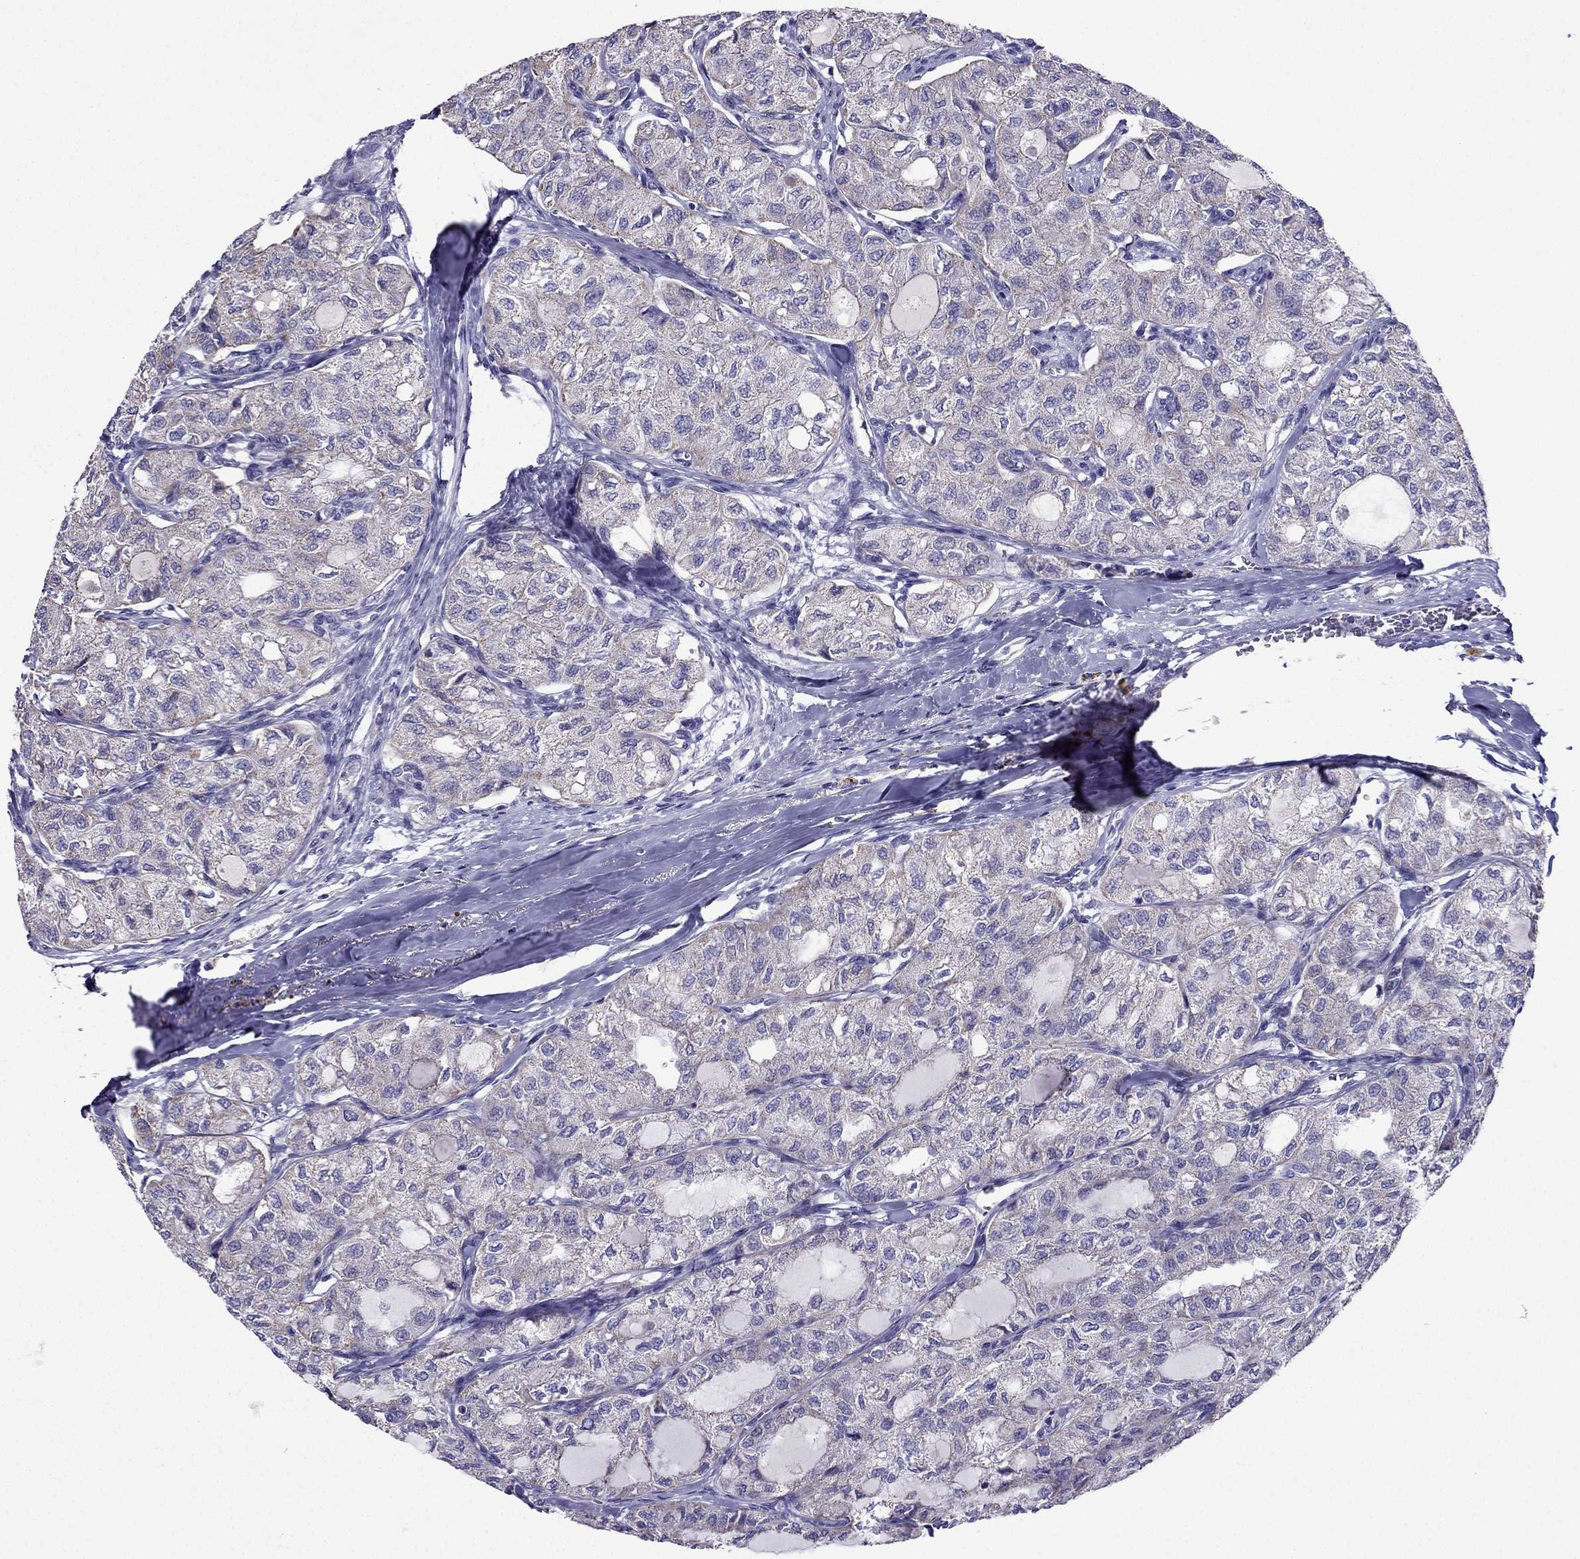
{"staining": {"intensity": "negative", "quantity": "none", "location": "none"}, "tissue": "thyroid cancer", "cell_type": "Tumor cells", "image_type": "cancer", "snomed": [{"axis": "morphology", "description": "Follicular adenoma carcinoma, NOS"}, {"axis": "topography", "description": "Thyroid gland"}], "caption": "Immunohistochemistry (IHC) histopathology image of thyroid cancer stained for a protein (brown), which reveals no staining in tumor cells. The staining was performed using DAB to visualize the protein expression in brown, while the nuclei were stained in blue with hematoxylin (Magnification: 20x).", "gene": "DSC1", "patient": {"sex": "male", "age": 75}}